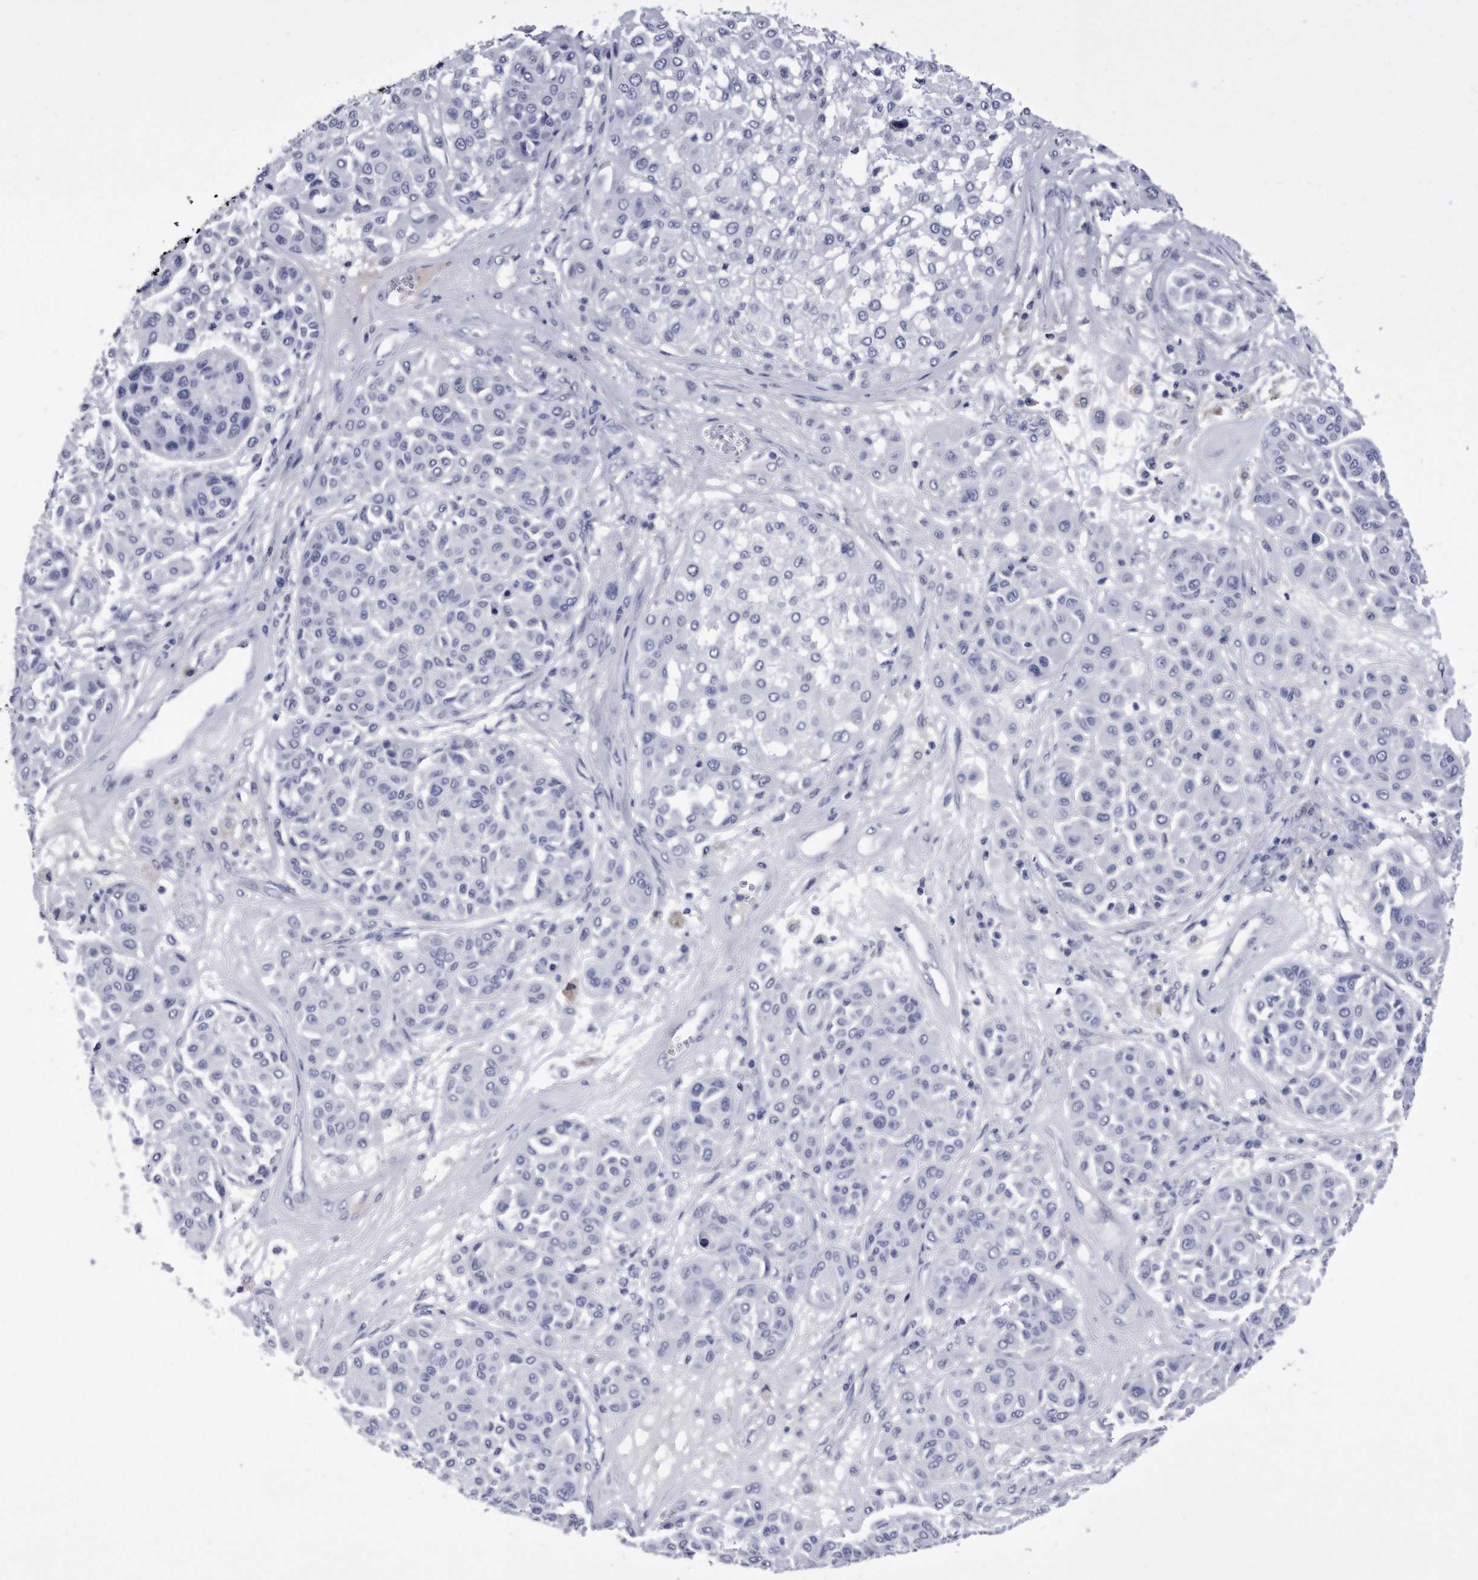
{"staining": {"intensity": "negative", "quantity": "none", "location": "none"}, "tissue": "melanoma", "cell_type": "Tumor cells", "image_type": "cancer", "snomed": [{"axis": "morphology", "description": "Malignant melanoma, Metastatic site"}, {"axis": "topography", "description": "Soft tissue"}], "caption": "DAB (3,3'-diaminobenzidine) immunohistochemical staining of malignant melanoma (metastatic site) exhibits no significant expression in tumor cells.", "gene": "KCTD8", "patient": {"sex": "male", "age": 41}}